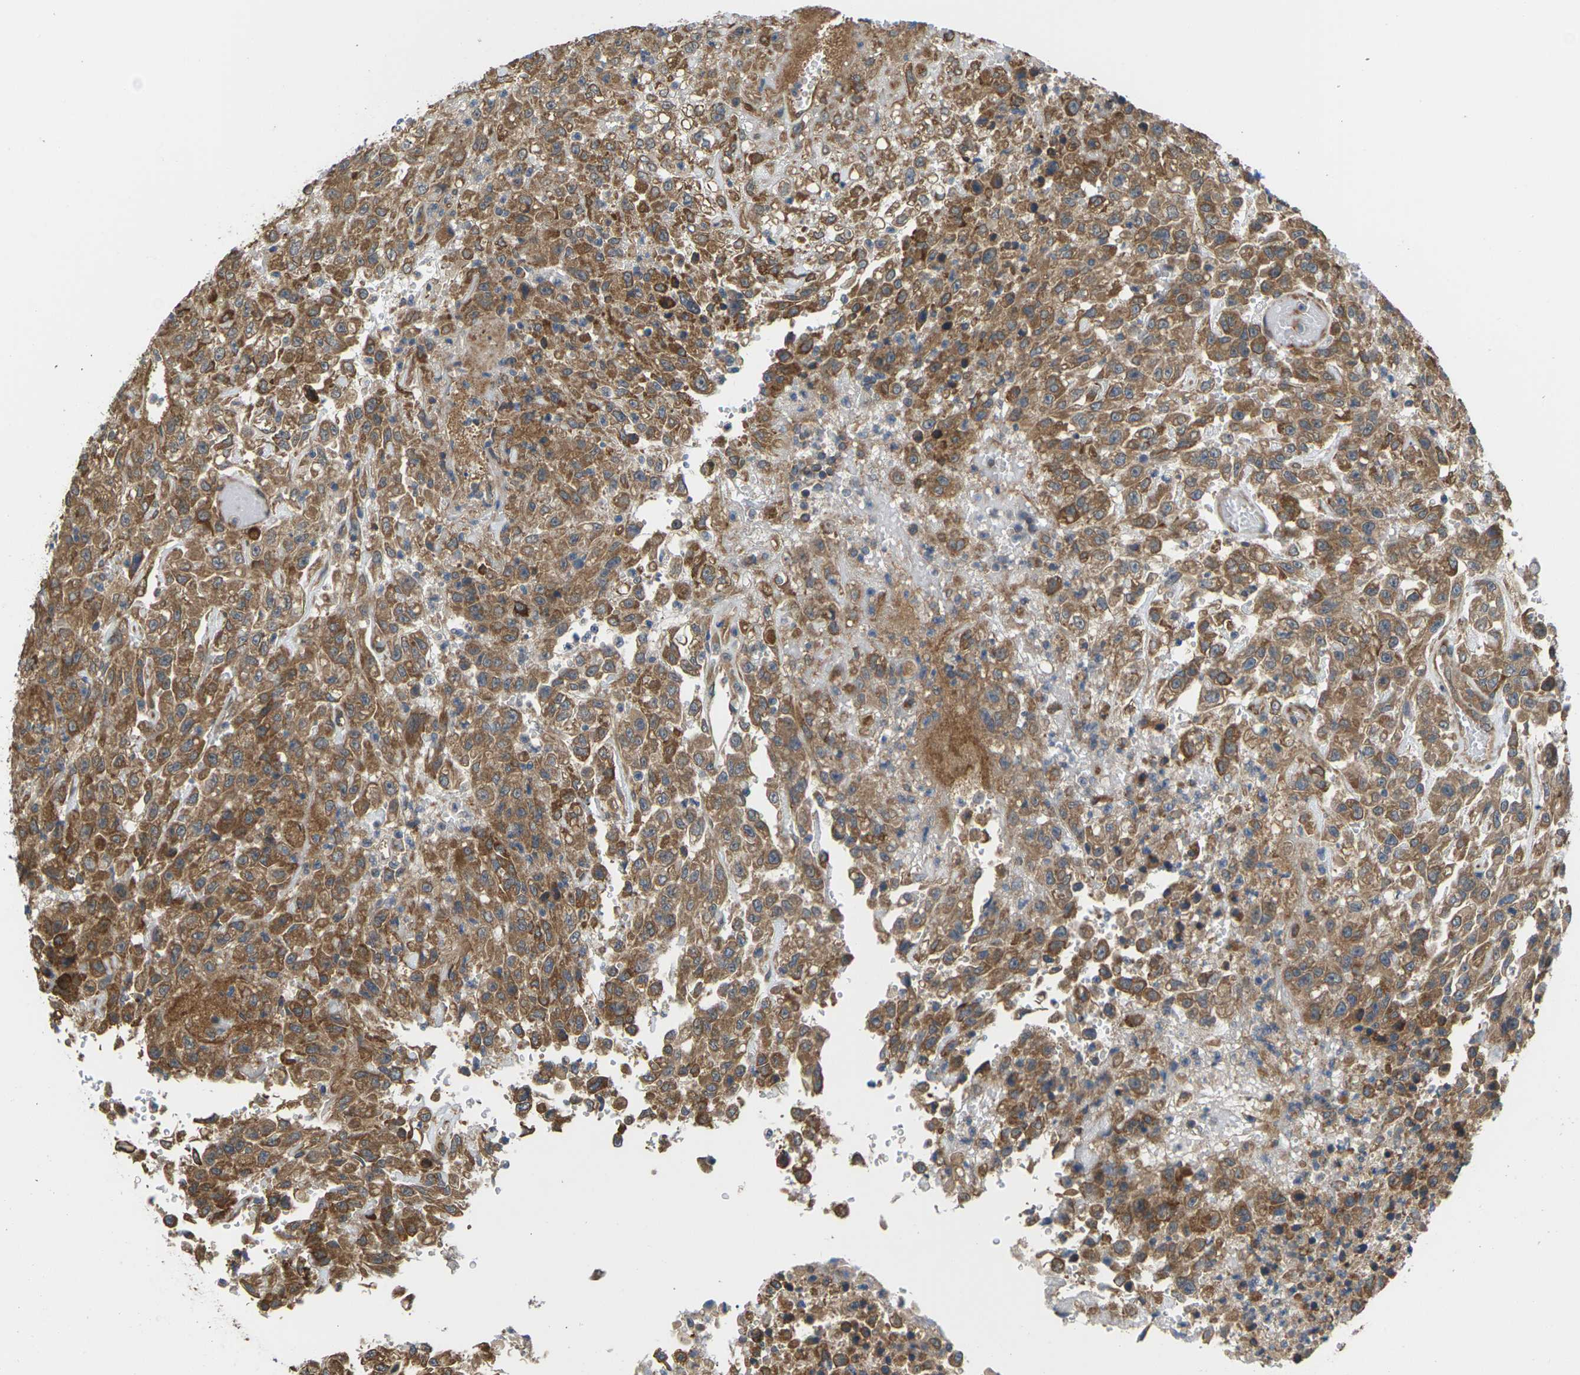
{"staining": {"intensity": "moderate", "quantity": ">75%", "location": "cytoplasmic/membranous"}, "tissue": "urothelial cancer", "cell_type": "Tumor cells", "image_type": "cancer", "snomed": [{"axis": "morphology", "description": "Urothelial carcinoma, High grade"}, {"axis": "topography", "description": "Urinary bladder"}], "caption": "Brown immunohistochemical staining in urothelial carcinoma (high-grade) shows moderate cytoplasmic/membranous positivity in approximately >75% of tumor cells.", "gene": "NRAS", "patient": {"sex": "male", "age": 46}}